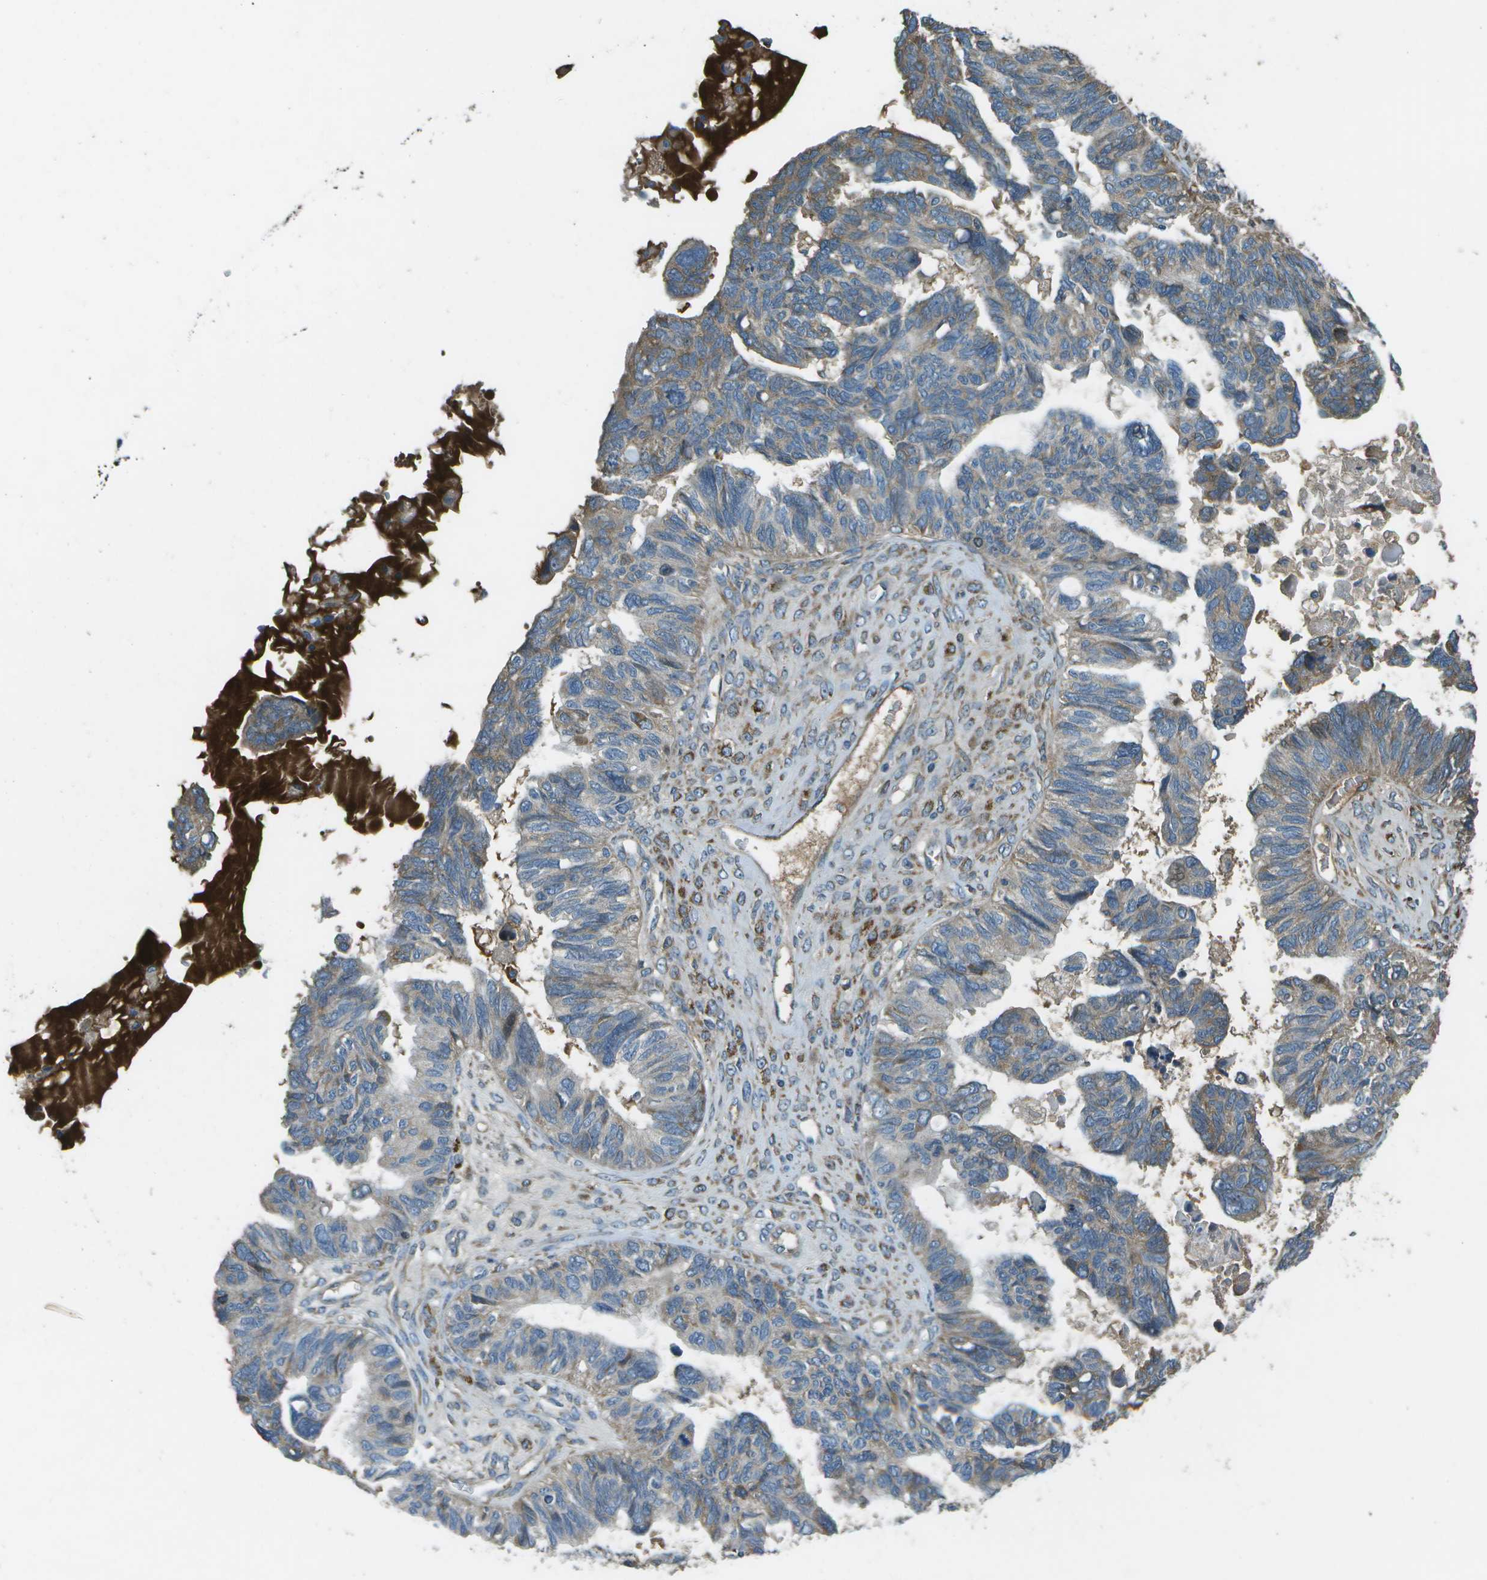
{"staining": {"intensity": "moderate", "quantity": "25%-75%", "location": "cytoplasmic/membranous"}, "tissue": "ovarian cancer", "cell_type": "Tumor cells", "image_type": "cancer", "snomed": [{"axis": "morphology", "description": "Cystadenocarcinoma, serous, NOS"}, {"axis": "topography", "description": "Ovary"}], "caption": "Approximately 25%-75% of tumor cells in human ovarian cancer show moderate cytoplasmic/membranous protein staining as visualized by brown immunohistochemical staining.", "gene": "PXYLP1", "patient": {"sex": "female", "age": 79}}